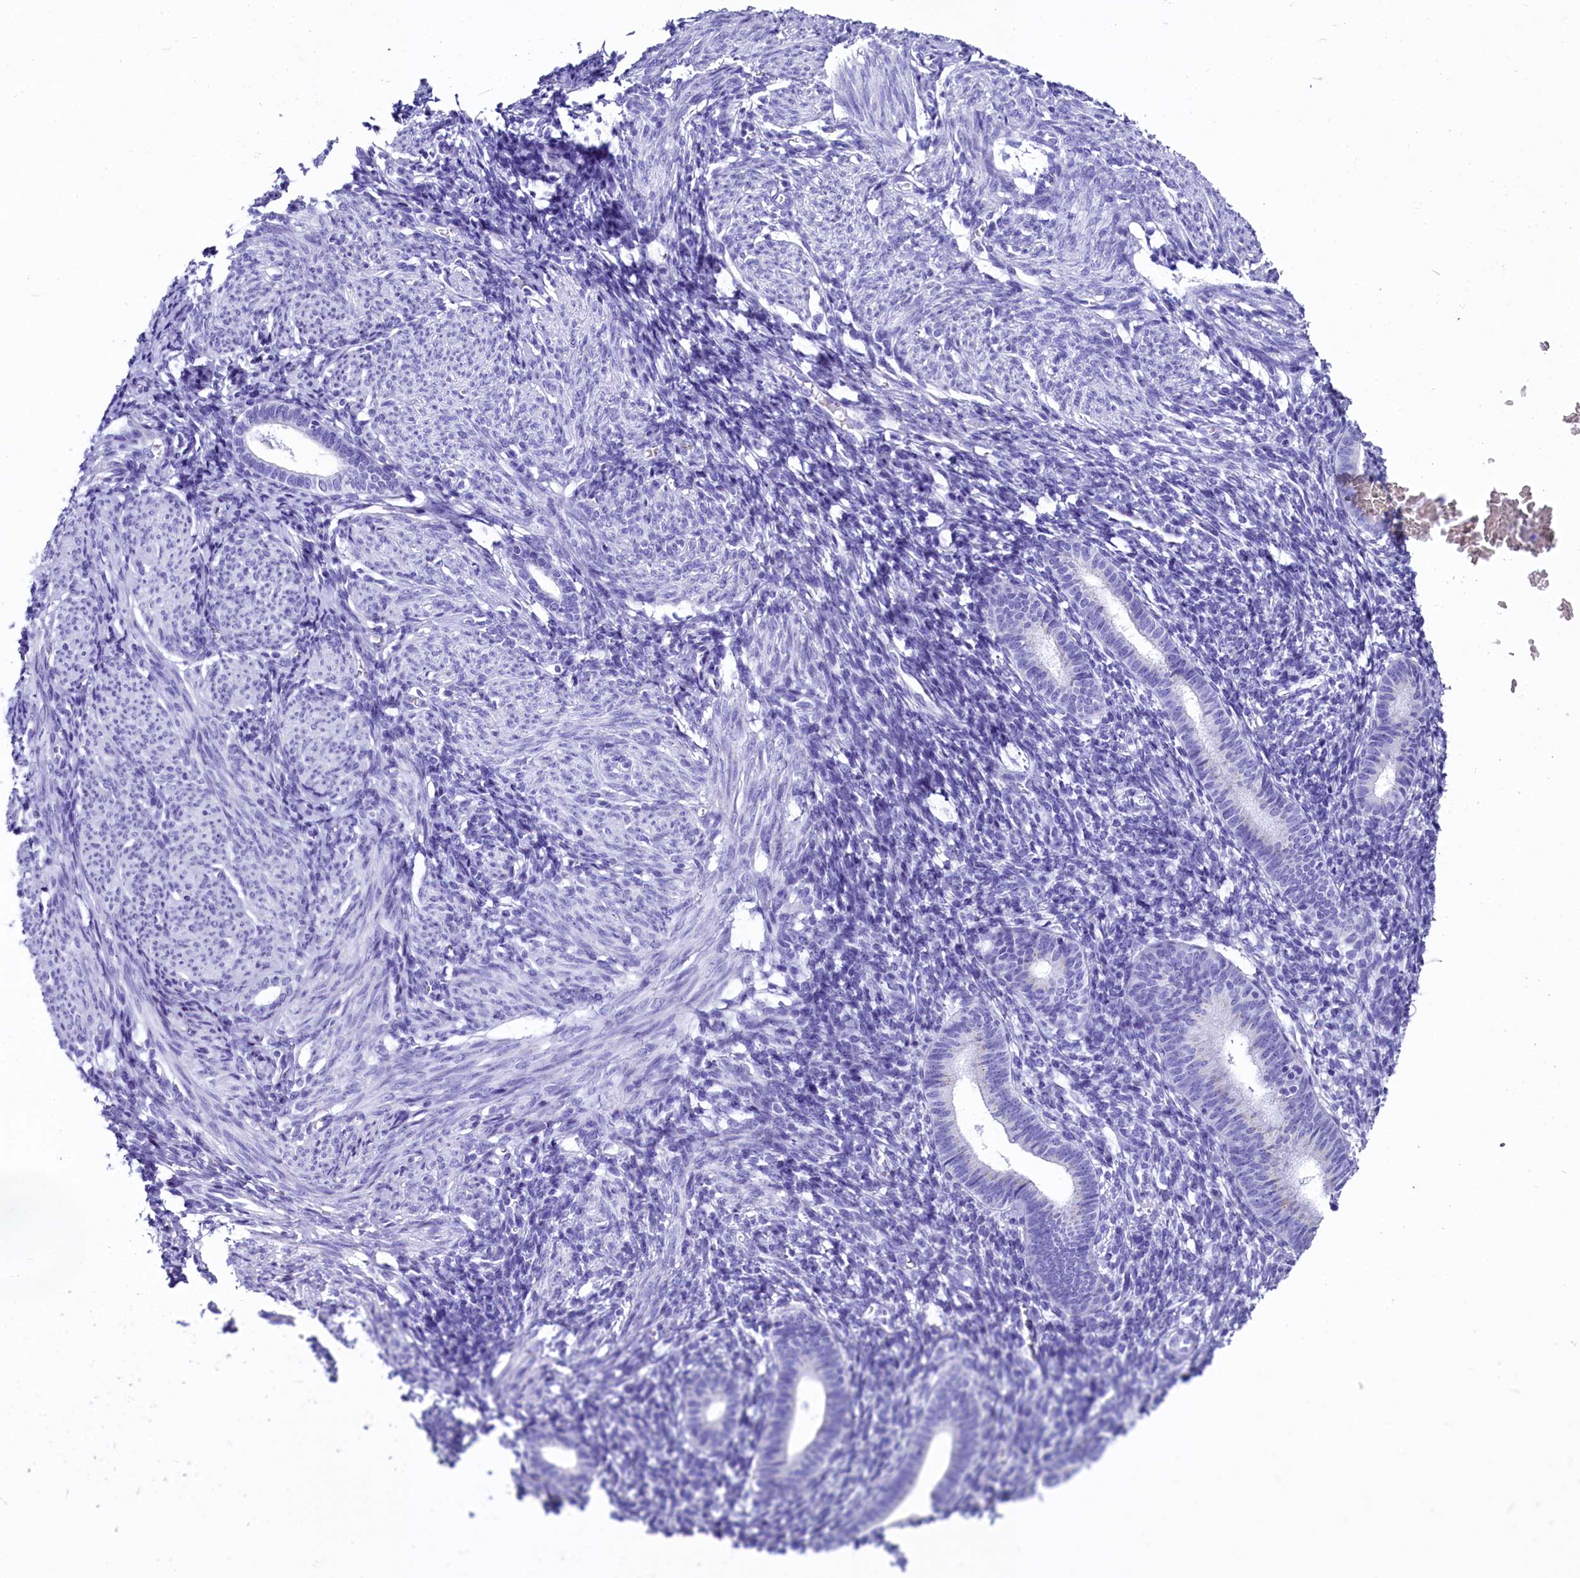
{"staining": {"intensity": "negative", "quantity": "none", "location": "none"}, "tissue": "endometrium", "cell_type": "Cells in endometrial stroma", "image_type": "normal", "snomed": [{"axis": "morphology", "description": "Normal tissue, NOS"}, {"axis": "morphology", "description": "Adenocarcinoma, NOS"}, {"axis": "topography", "description": "Endometrium"}], "caption": "IHC of normal human endometrium demonstrates no positivity in cells in endometrial stroma. (Stains: DAB IHC with hematoxylin counter stain, Microscopy: brightfield microscopy at high magnification).", "gene": "AP3B2", "patient": {"sex": "female", "age": 57}}